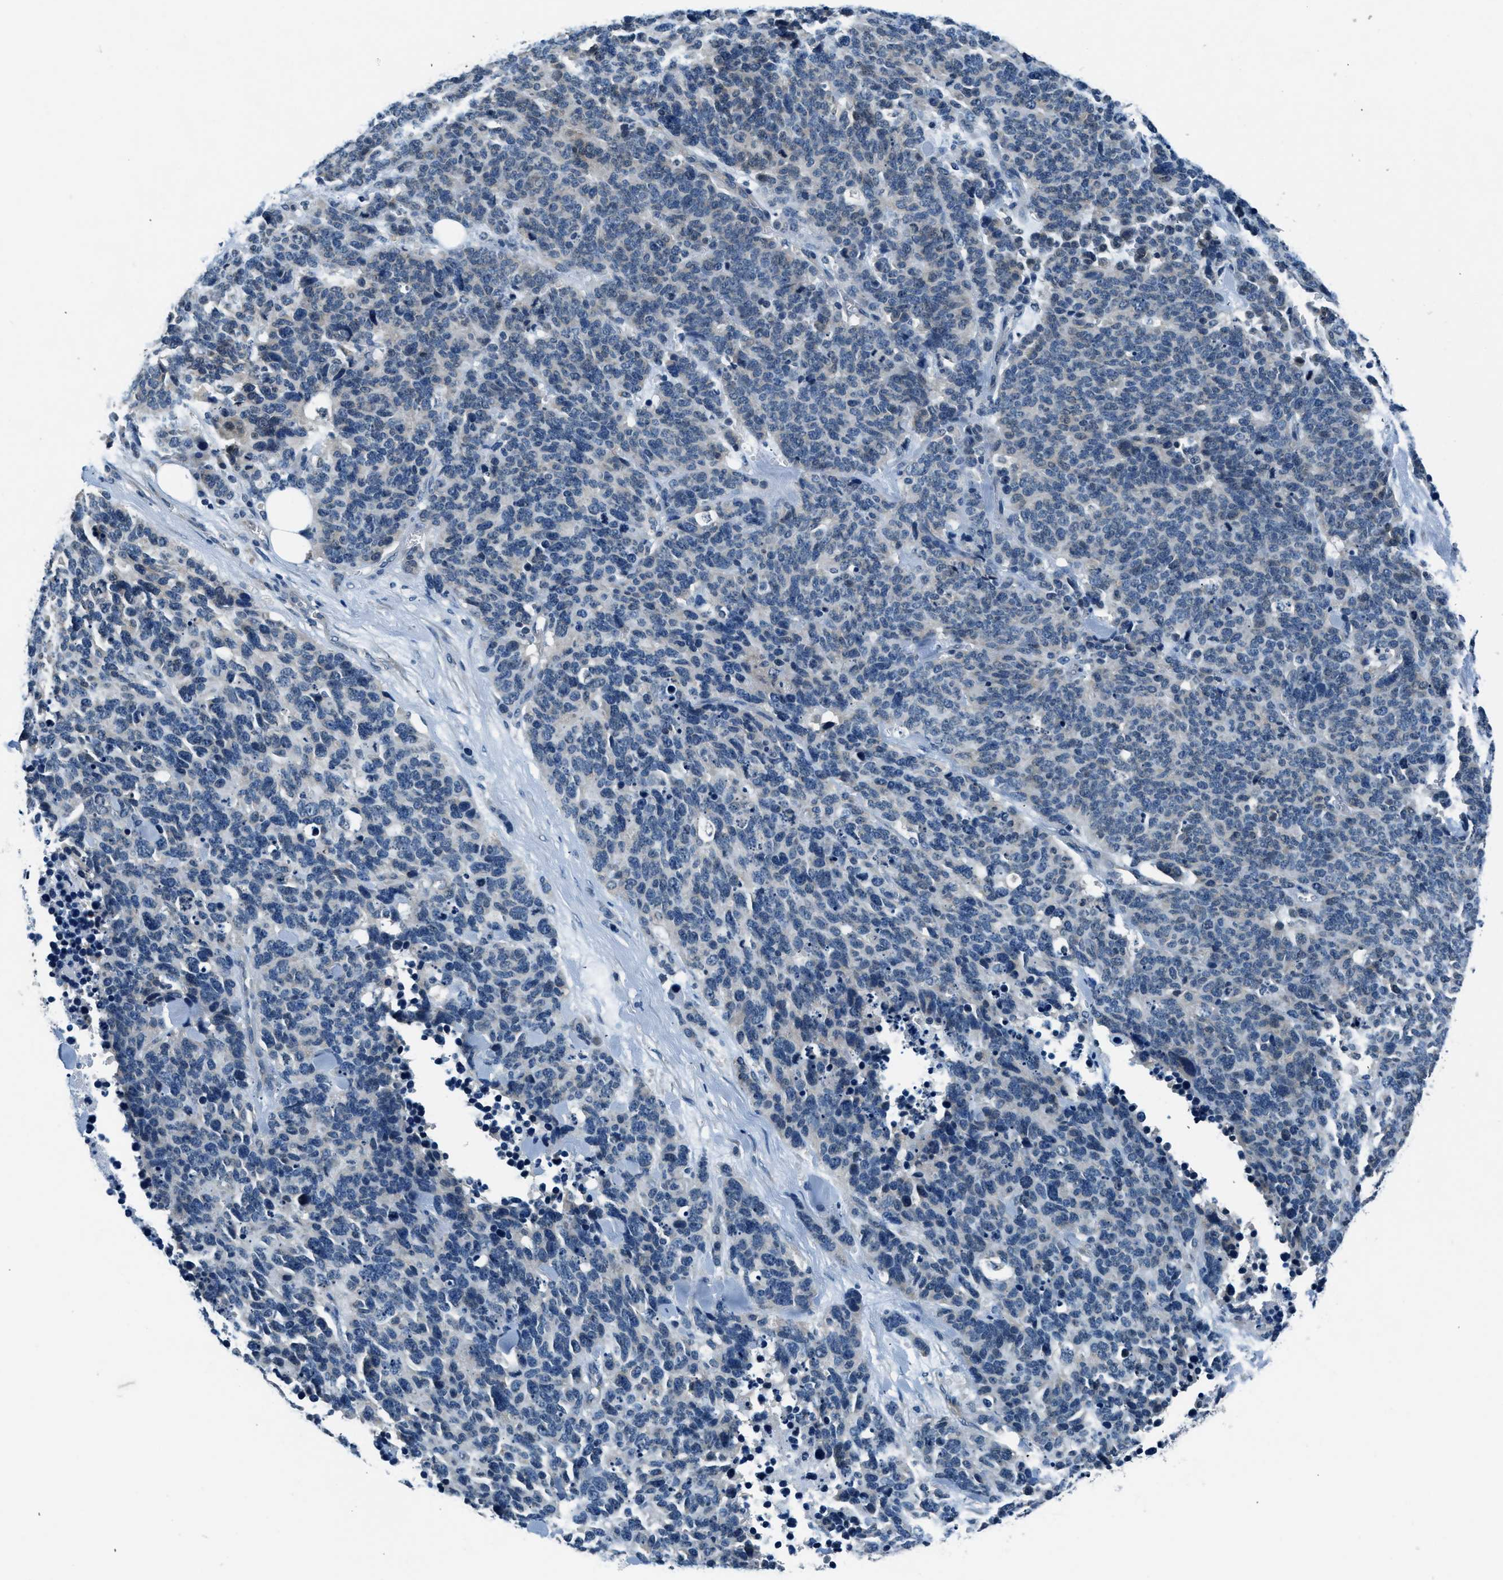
{"staining": {"intensity": "negative", "quantity": "none", "location": "none"}, "tissue": "lung cancer", "cell_type": "Tumor cells", "image_type": "cancer", "snomed": [{"axis": "morphology", "description": "Neoplasm, malignant, NOS"}, {"axis": "topography", "description": "Lung"}], "caption": "Lung neoplasm (malignant) was stained to show a protein in brown. There is no significant positivity in tumor cells.", "gene": "NME8", "patient": {"sex": "female", "age": 58}}